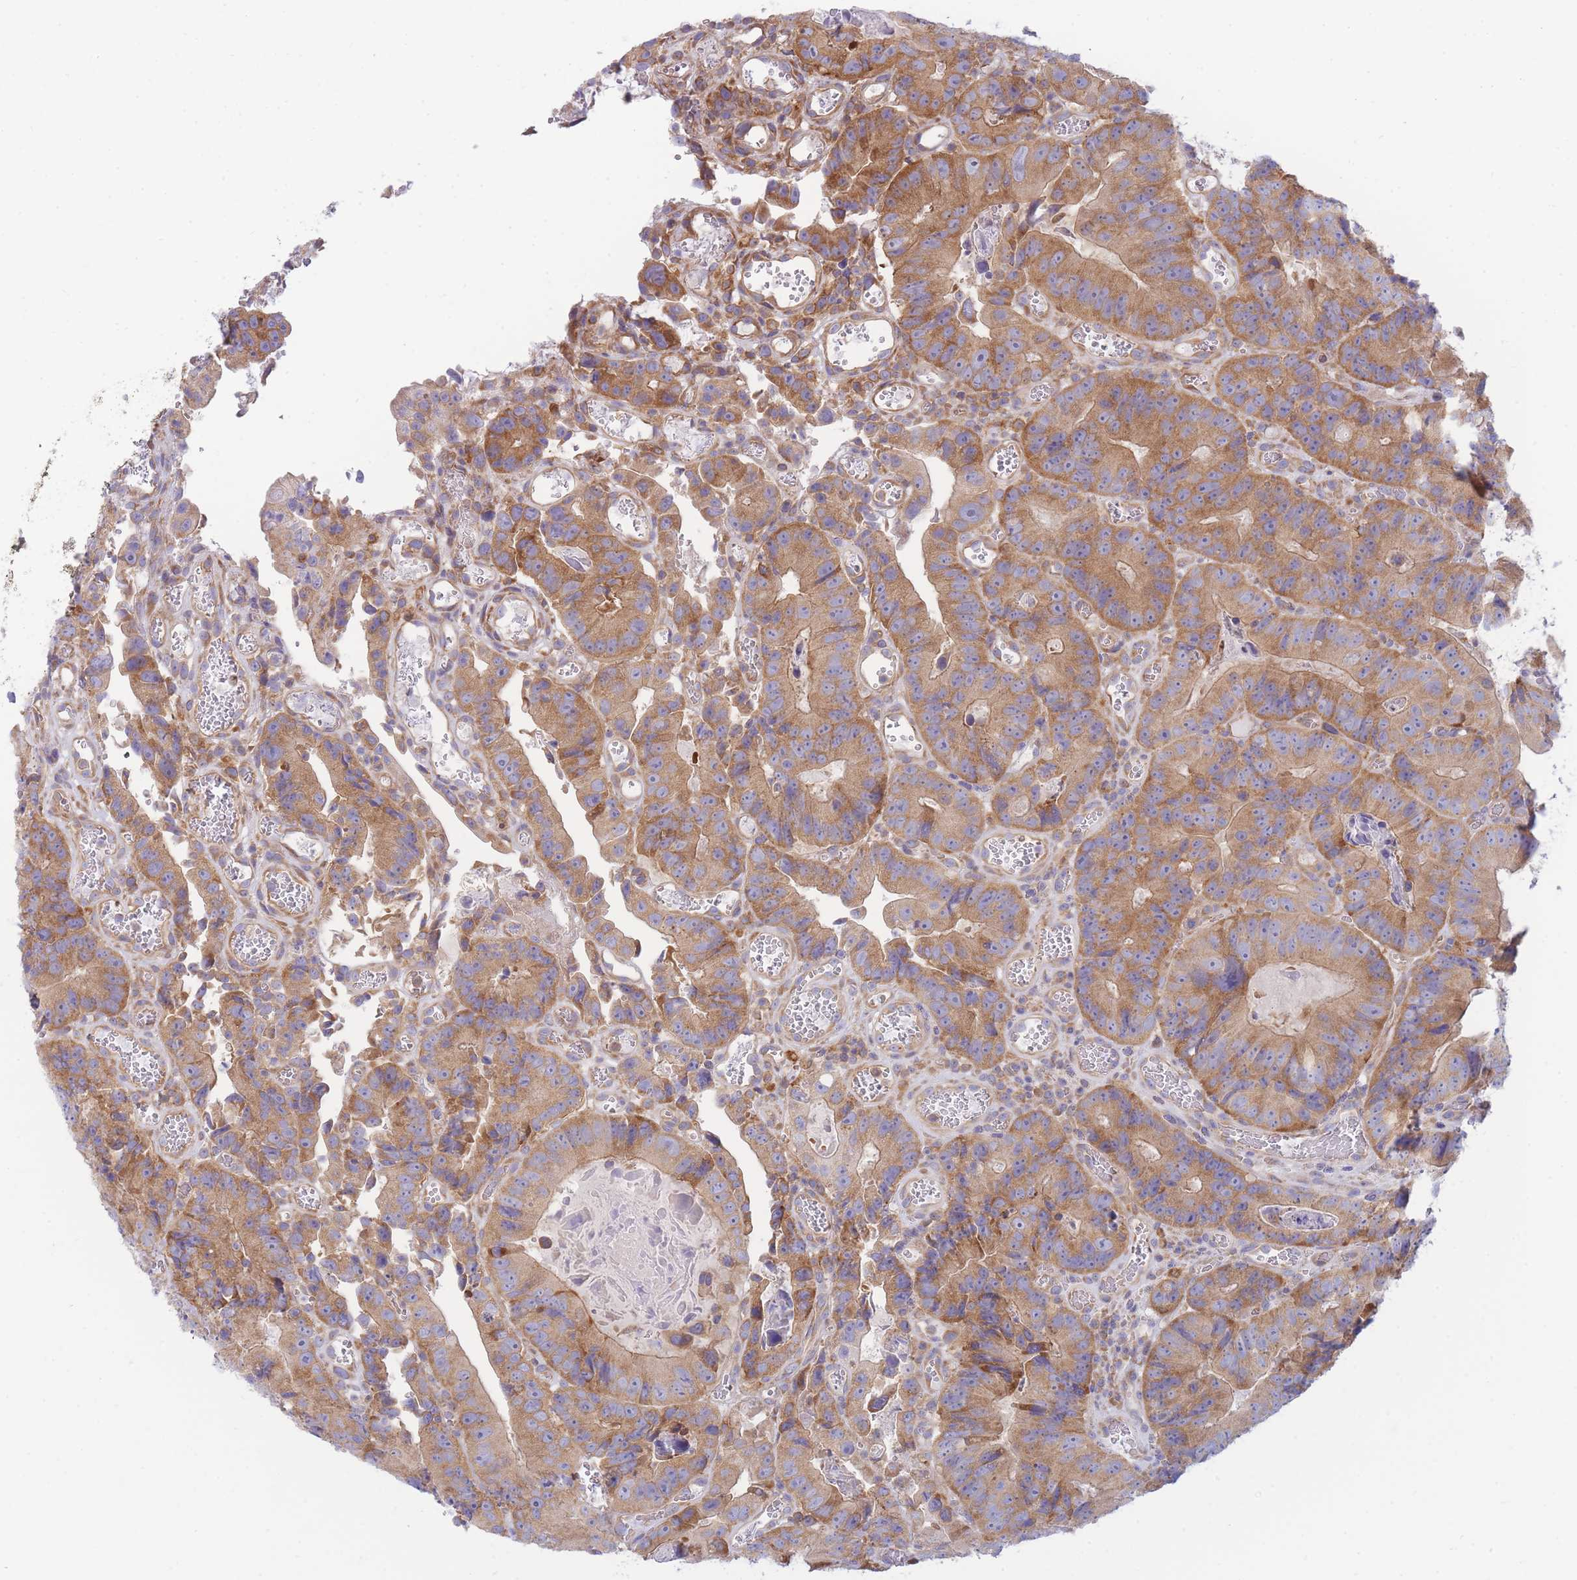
{"staining": {"intensity": "moderate", "quantity": ">75%", "location": "cytoplasmic/membranous"}, "tissue": "colorectal cancer", "cell_type": "Tumor cells", "image_type": "cancer", "snomed": [{"axis": "morphology", "description": "Adenocarcinoma, NOS"}, {"axis": "topography", "description": "Colon"}], "caption": "Immunohistochemistry (IHC) (DAB (3,3'-diaminobenzidine)) staining of colorectal cancer (adenocarcinoma) displays moderate cytoplasmic/membranous protein positivity in approximately >75% of tumor cells.", "gene": "SH2B2", "patient": {"sex": "female", "age": 86}}